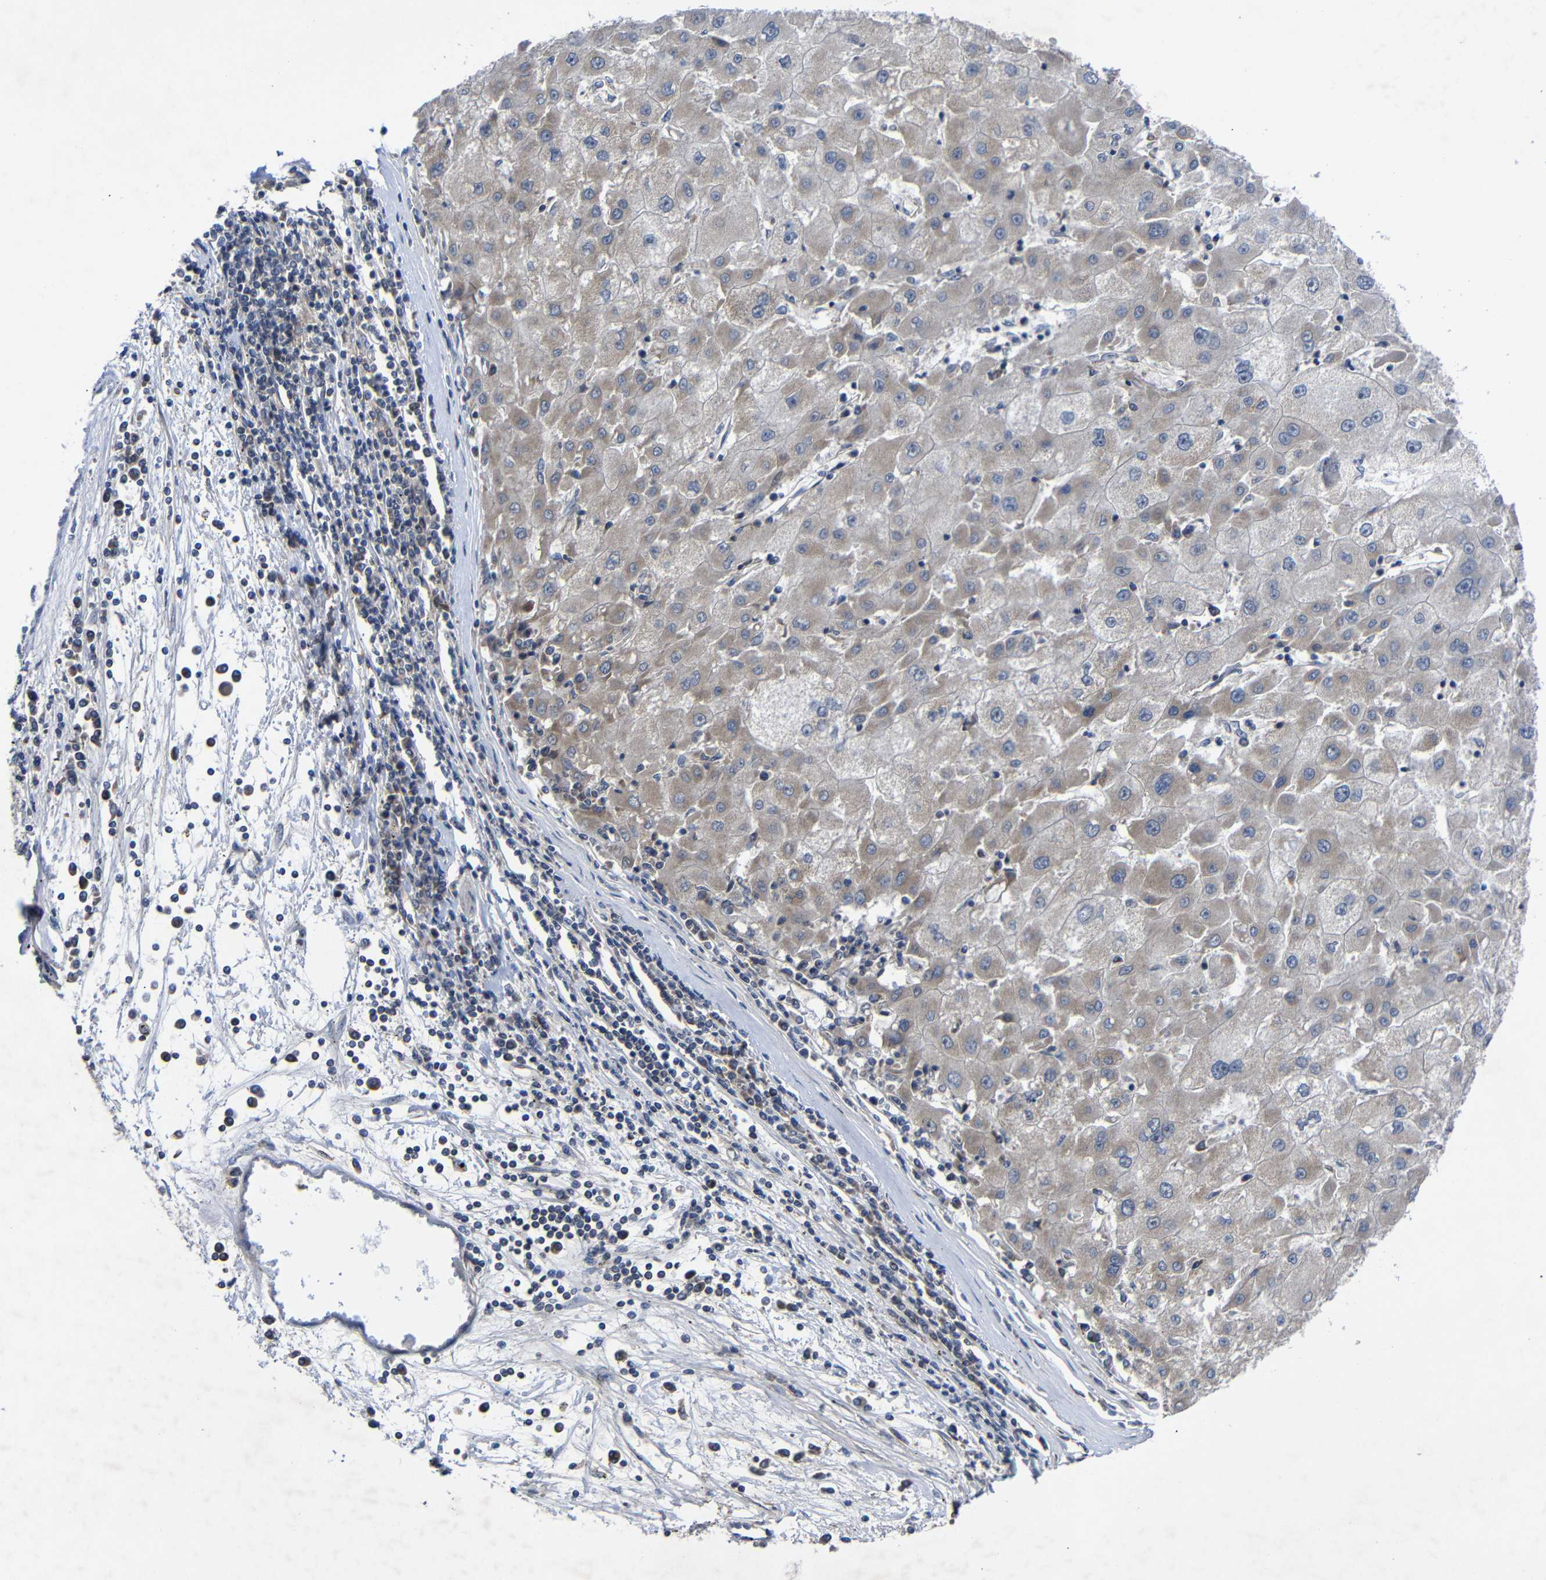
{"staining": {"intensity": "moderate", "quantity": "25%-75%", "location": "cytoplasmic/membranous"}, "tissue": "liver cancer", "cell_type": "Tumor cells", "image_type": "cancer", "snomed": [{"axis": "morphology", "description": "Carcinoma, Hepatocellular, NOS"}, {"axis": "topography", "description": "Liver"}], "caption": "Protein expression analysis of human liver hepatocellular carcinoma reveals moderate cytoplasmic/membranous expression in about 25%-75% of tumor cells. (DAB (3,3'-diaminobenzidine) IHC, brown staining for protein, blue staining for nuclei).", "gene": "LPAR5", "patient": {"sex": "male", "age": 72}}